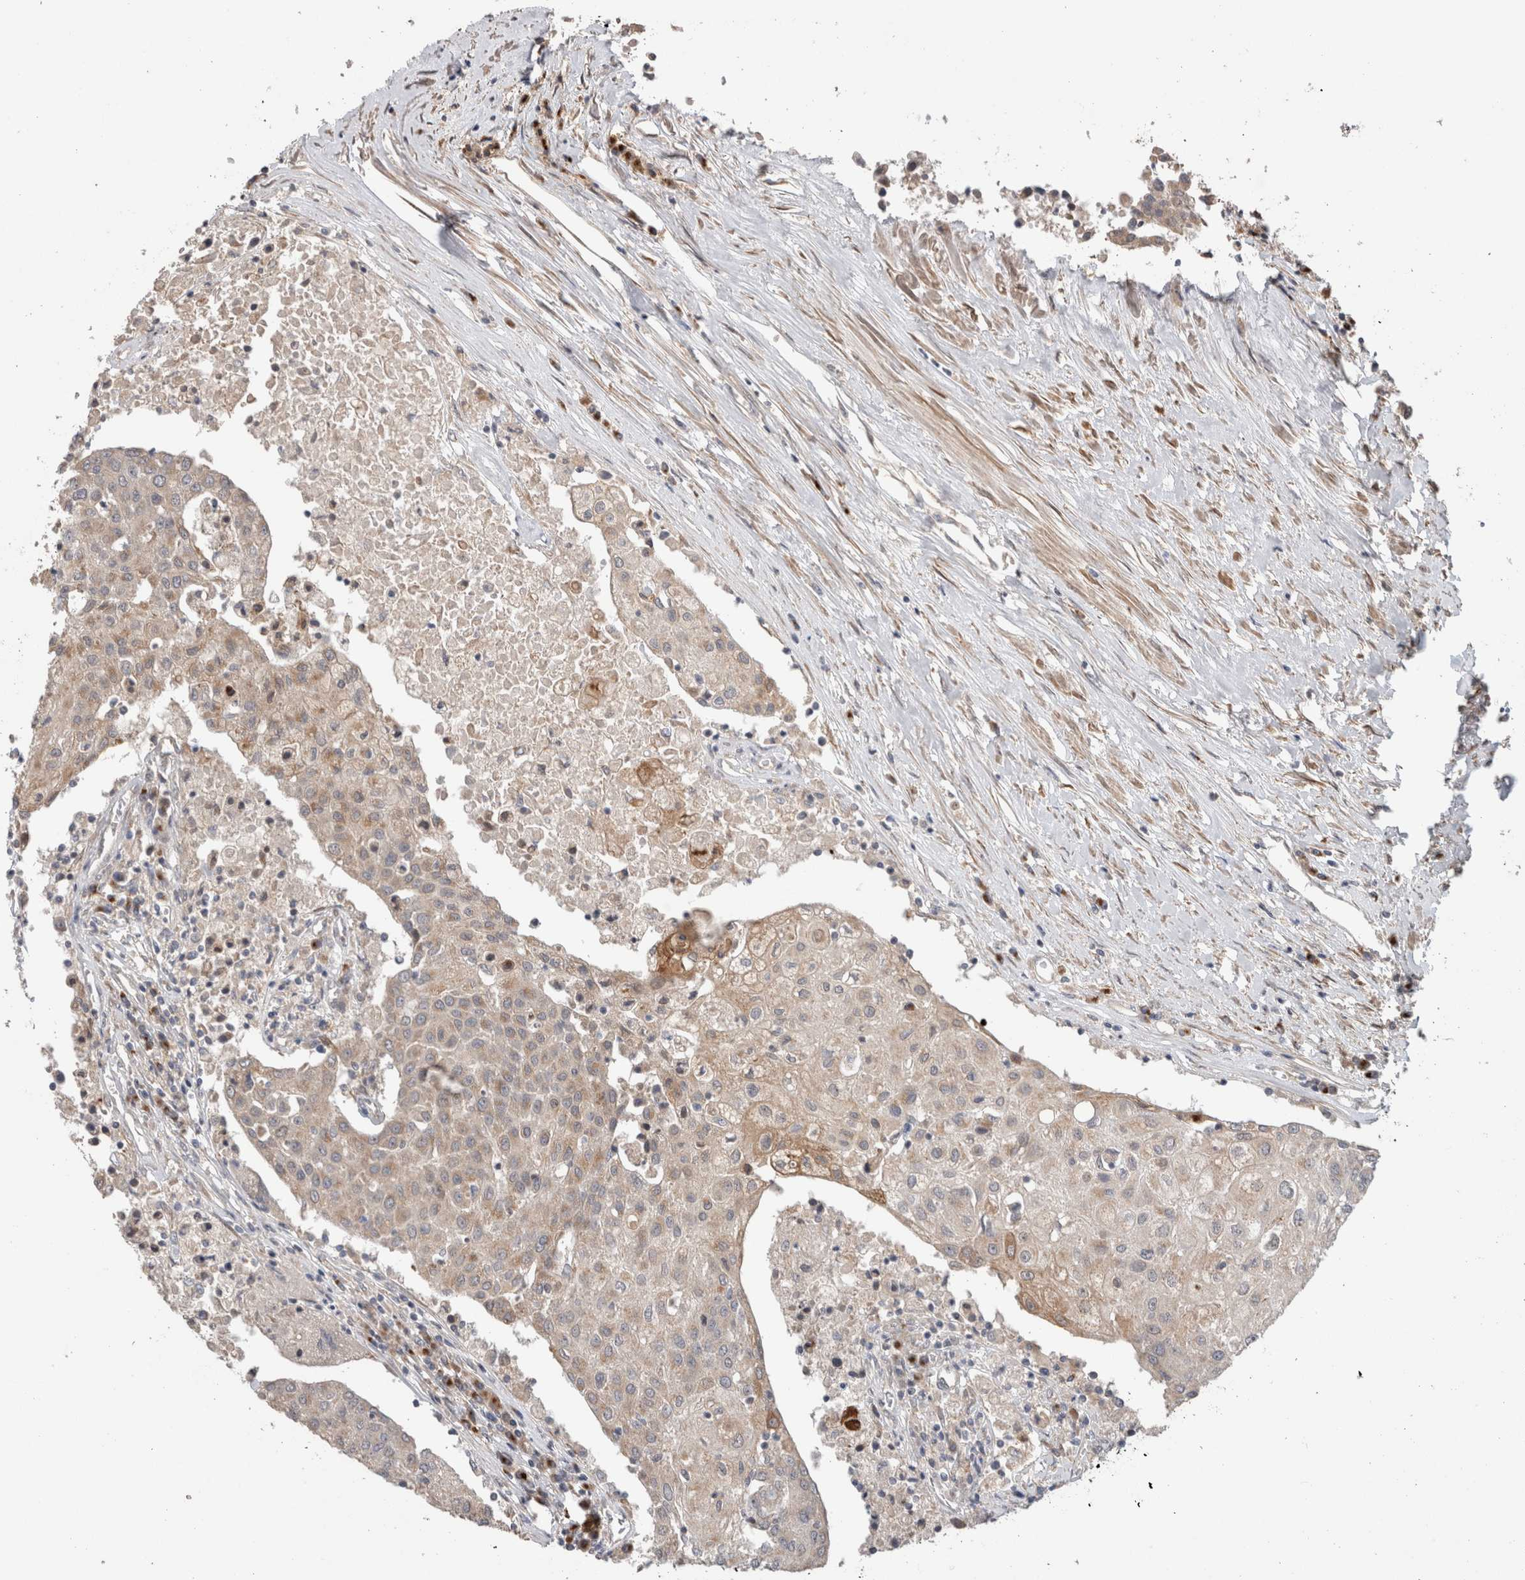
{"staining": {"intensity": "moderate", "quantity": "<25%", "location": "cytoplasmic/membranous"}, "tissue": "urothelial cancer", "cell_type": "Tumor cells", "image_type": "cancer", "snomed": [{"axis": "morphology", "description": "Urothelial carcinoma, High grade"}, {"axis": "topography", "description": "Urinary bladder"}], "caption": "This is an image of immunohistochemistry staining of urothelial carcinoma (high-grade), which shows moderate expression in the cytoplasmic/membranous of tumor cells.", "gene": "TRIM5", "patient": {"sex": "female", "age": 85}}